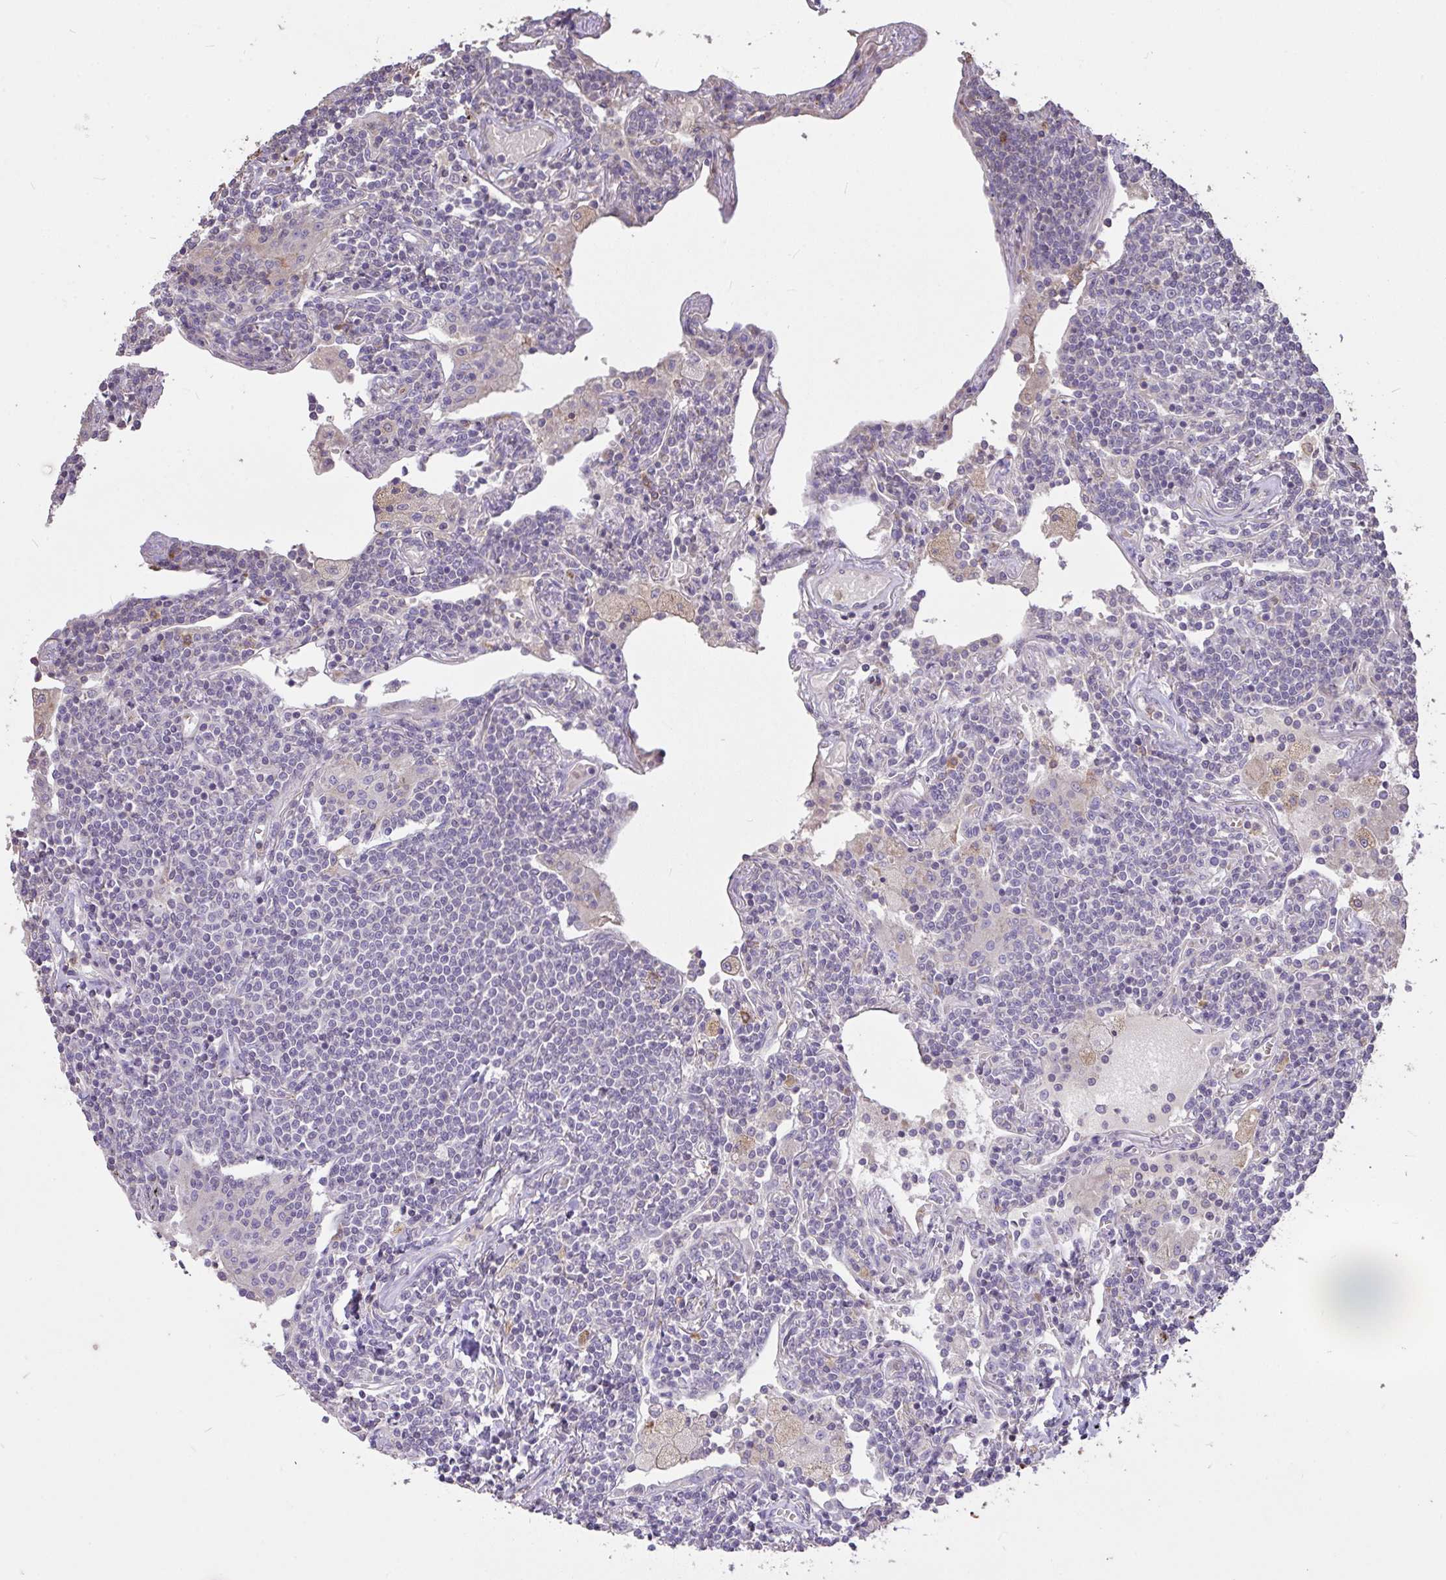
{"staining": {"intensity": "negative", "quantity": "none", "location": "none"}, "tissue": "lymphoma", "cell_type": "Tumor cells", "image_type": "cancer", "snomed": [{"axis": "morphology", "description": "Malignant lymphoma, non-Hodgkin's type, Low grade"}, {"axis": "topography", "description": "Lung"}], "caption": "This micrograph is of lymphoma stained with immunohistochemistry to label a protein in brown with the nuclei are counter-stained blue. There is no expression in tumor cells.", "gene": "FCER1A", "patient": {"sex": "female", "age": 71}}